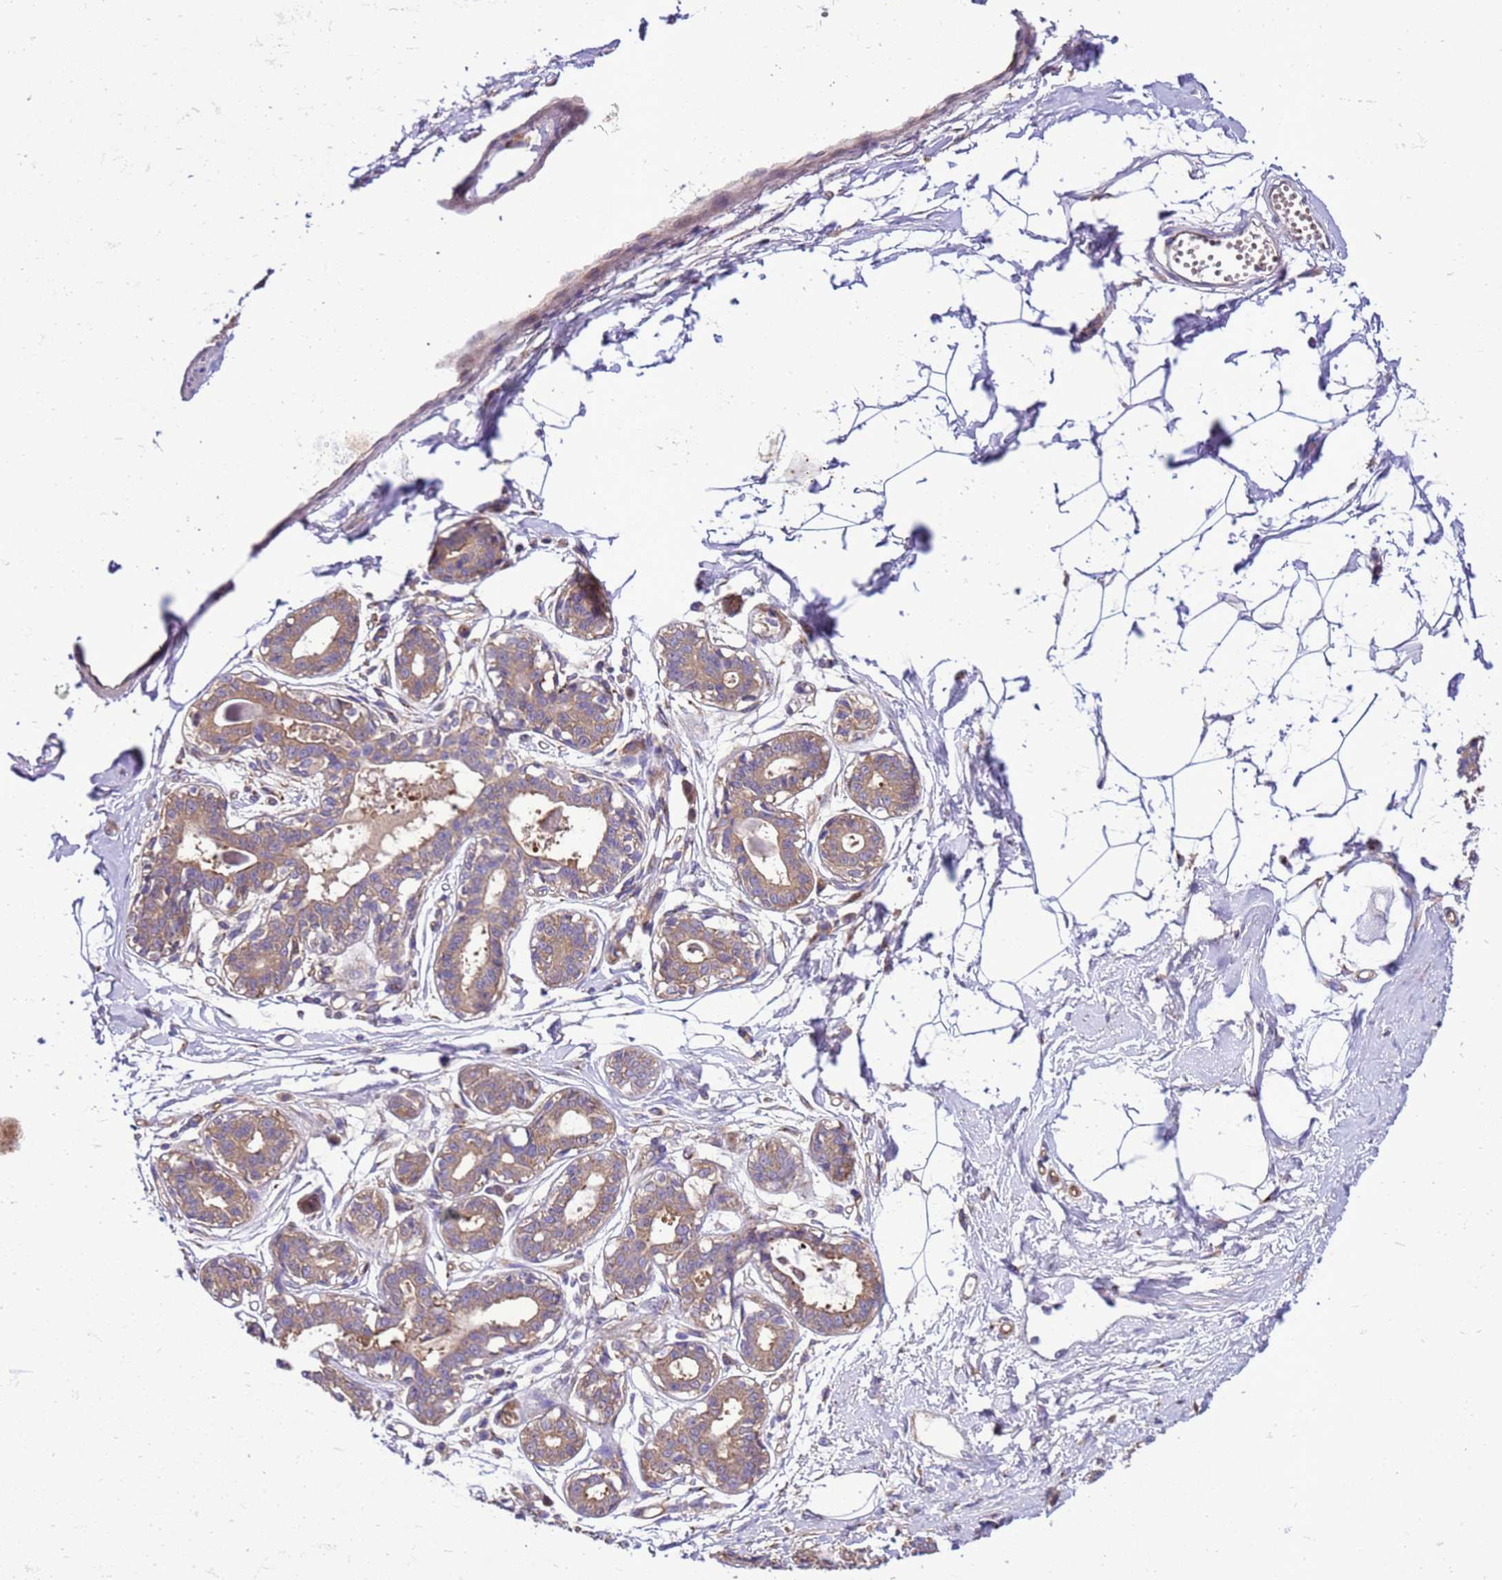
{"staining": {"intensity": "negative", "quantity": "none", "location": "none"}, "tissue": "breast", "cell_type": "Adipocytes", "image_type": "normal", "snomed": [{"axis": "morphology", "description": "Normal tissue, NOS"}, {"axis": "topography", "description": "Breast"}], "caption": "Protein analysis of benign breast displays no significant expression in adipocytes.", "gene": "RABEP2", "patient": {"sex": "female", "age": 45}}